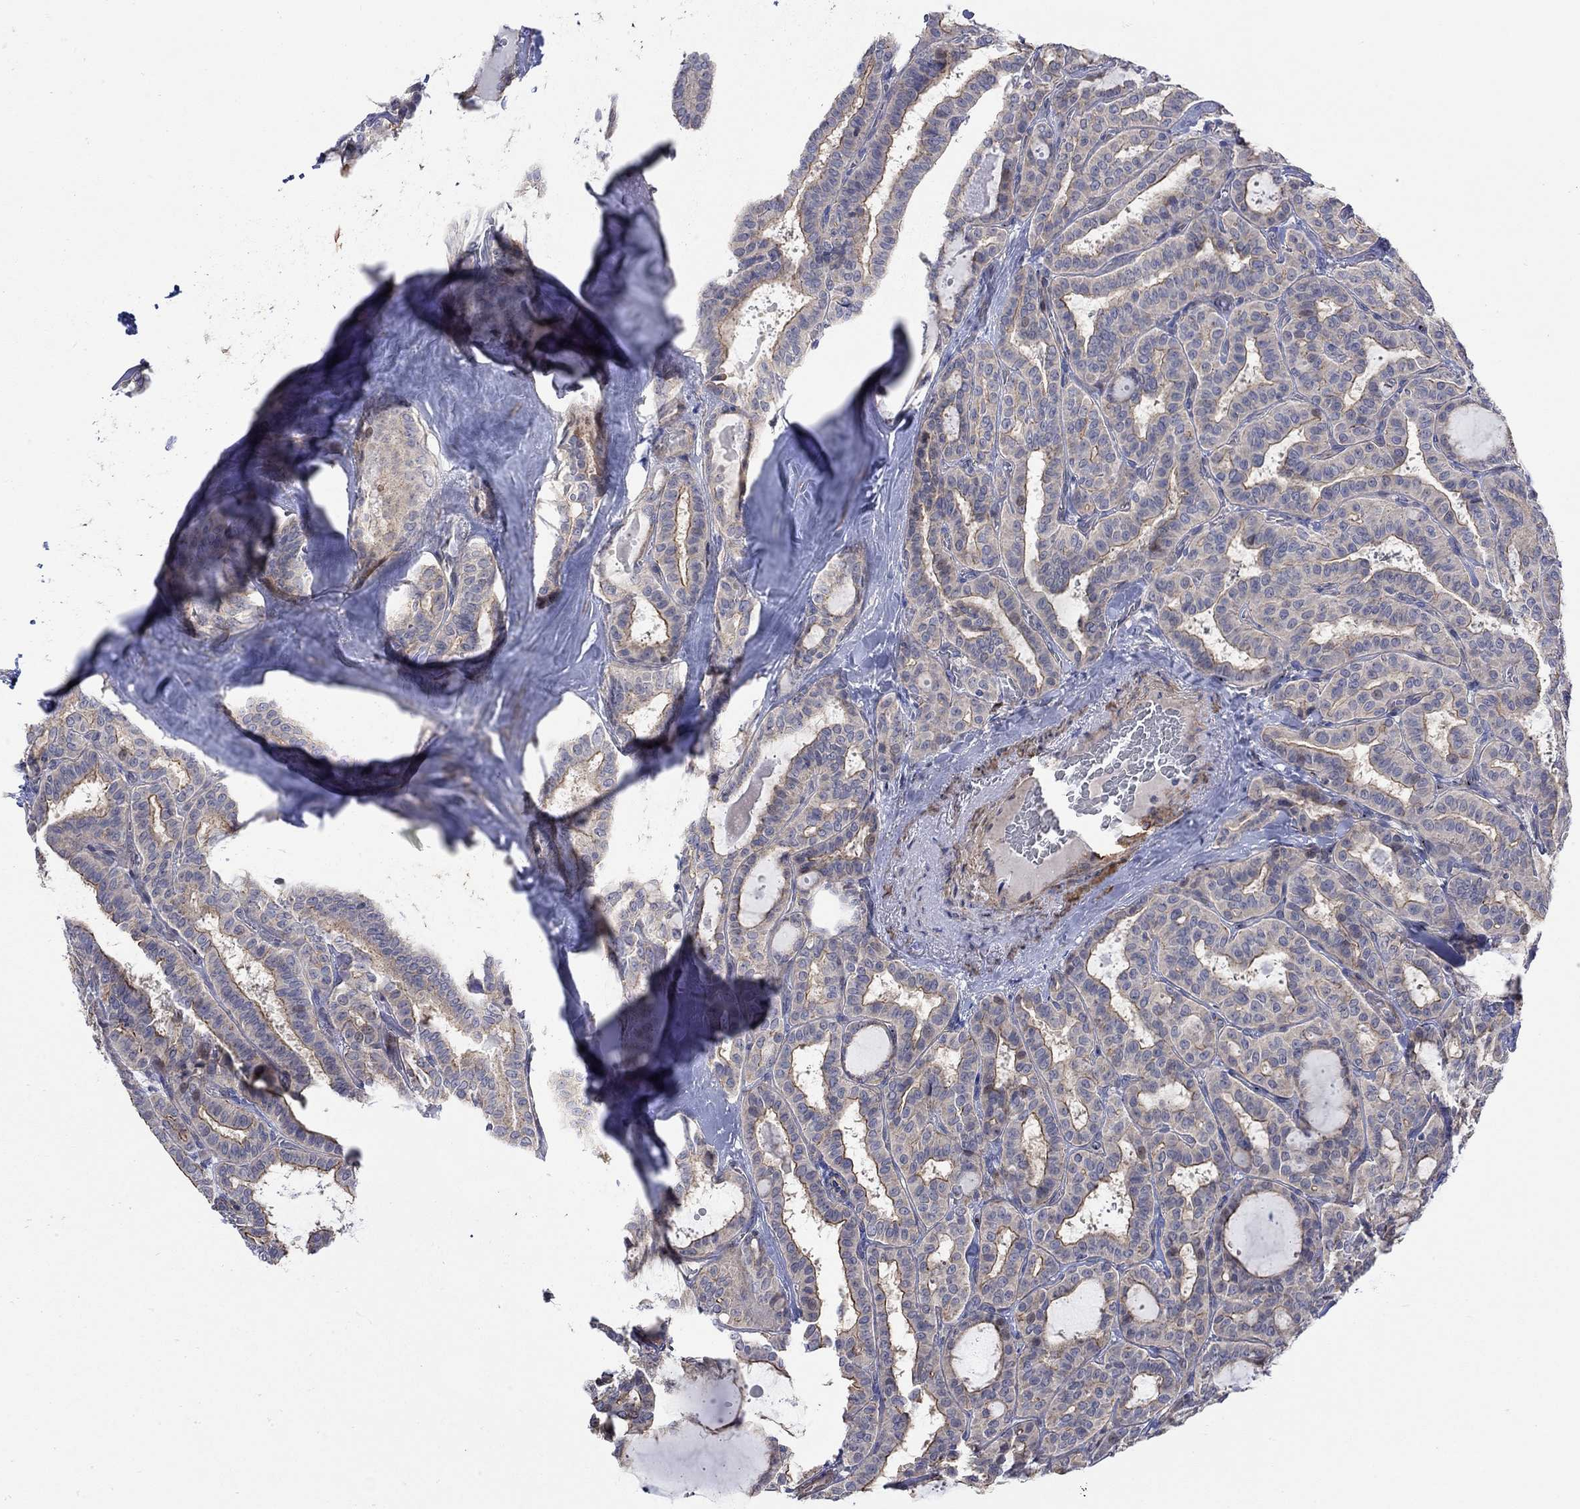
{"staining": {"intensity": "moderate", "quantity": "<25%", "location": "cytoplasmic/membranous"}, "tissue": "thyroid cancer", "cell_type": "Tumor cells", "image_type": "cancer", "snomed": [{"axis": "morphology", "description": "Papillary adenocarcinoma, NOS"}, {"axis": "topography", "description": "Thyroid gland"}], "caption": "Immunohistochemical staining of thyroid papillary adenocarcinoma displays low levels of moderate cytoplasmic/membranous positivity in approximately <25% of tumor cells. The protein is shown in brown color, while the nuclei are stained blue.", "gene": "SCN7A", "patient": {"sex": "female", "age": 39}}